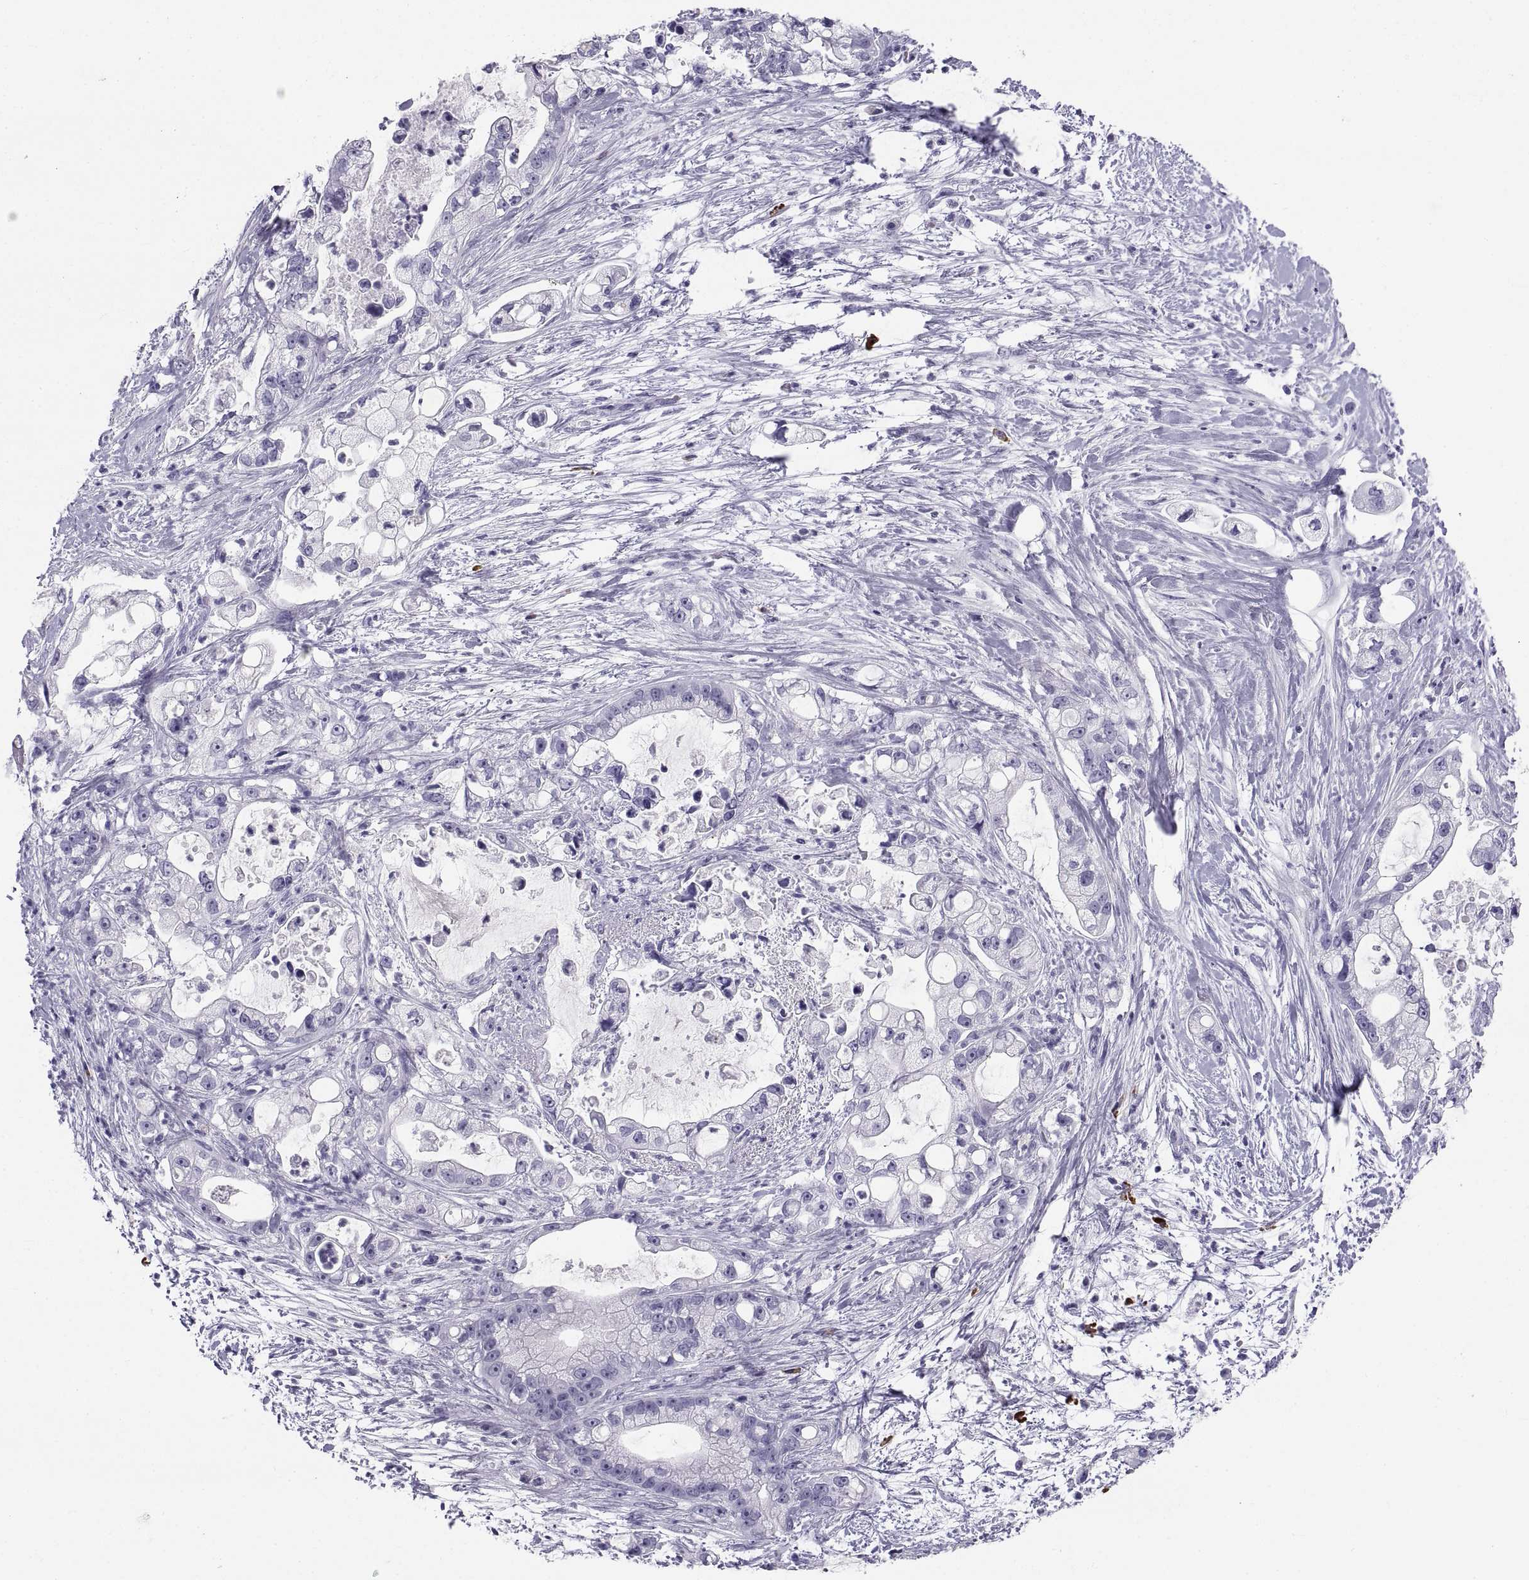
{"staining": {"intensity": "negative", "quantity": "none", "location": "none"}, "tissue": "pancreatic cancer", "cell_type": "Tumor cells", "image_type": "cancer", "snomed": [{"axis": "morphology", "description": "Adenocarcinoma, NOS"}, {"axis": "topography", "description": "Pancreas"}], "caption": "IHC image of neoplastic tissue: human pancreatic cancer (adenocarcinoma) stained with DAB demonstrates no significant protein expression in tumor cells.", "gene": "CT47A10", "patient": {"sex": "female", "age": 69}}